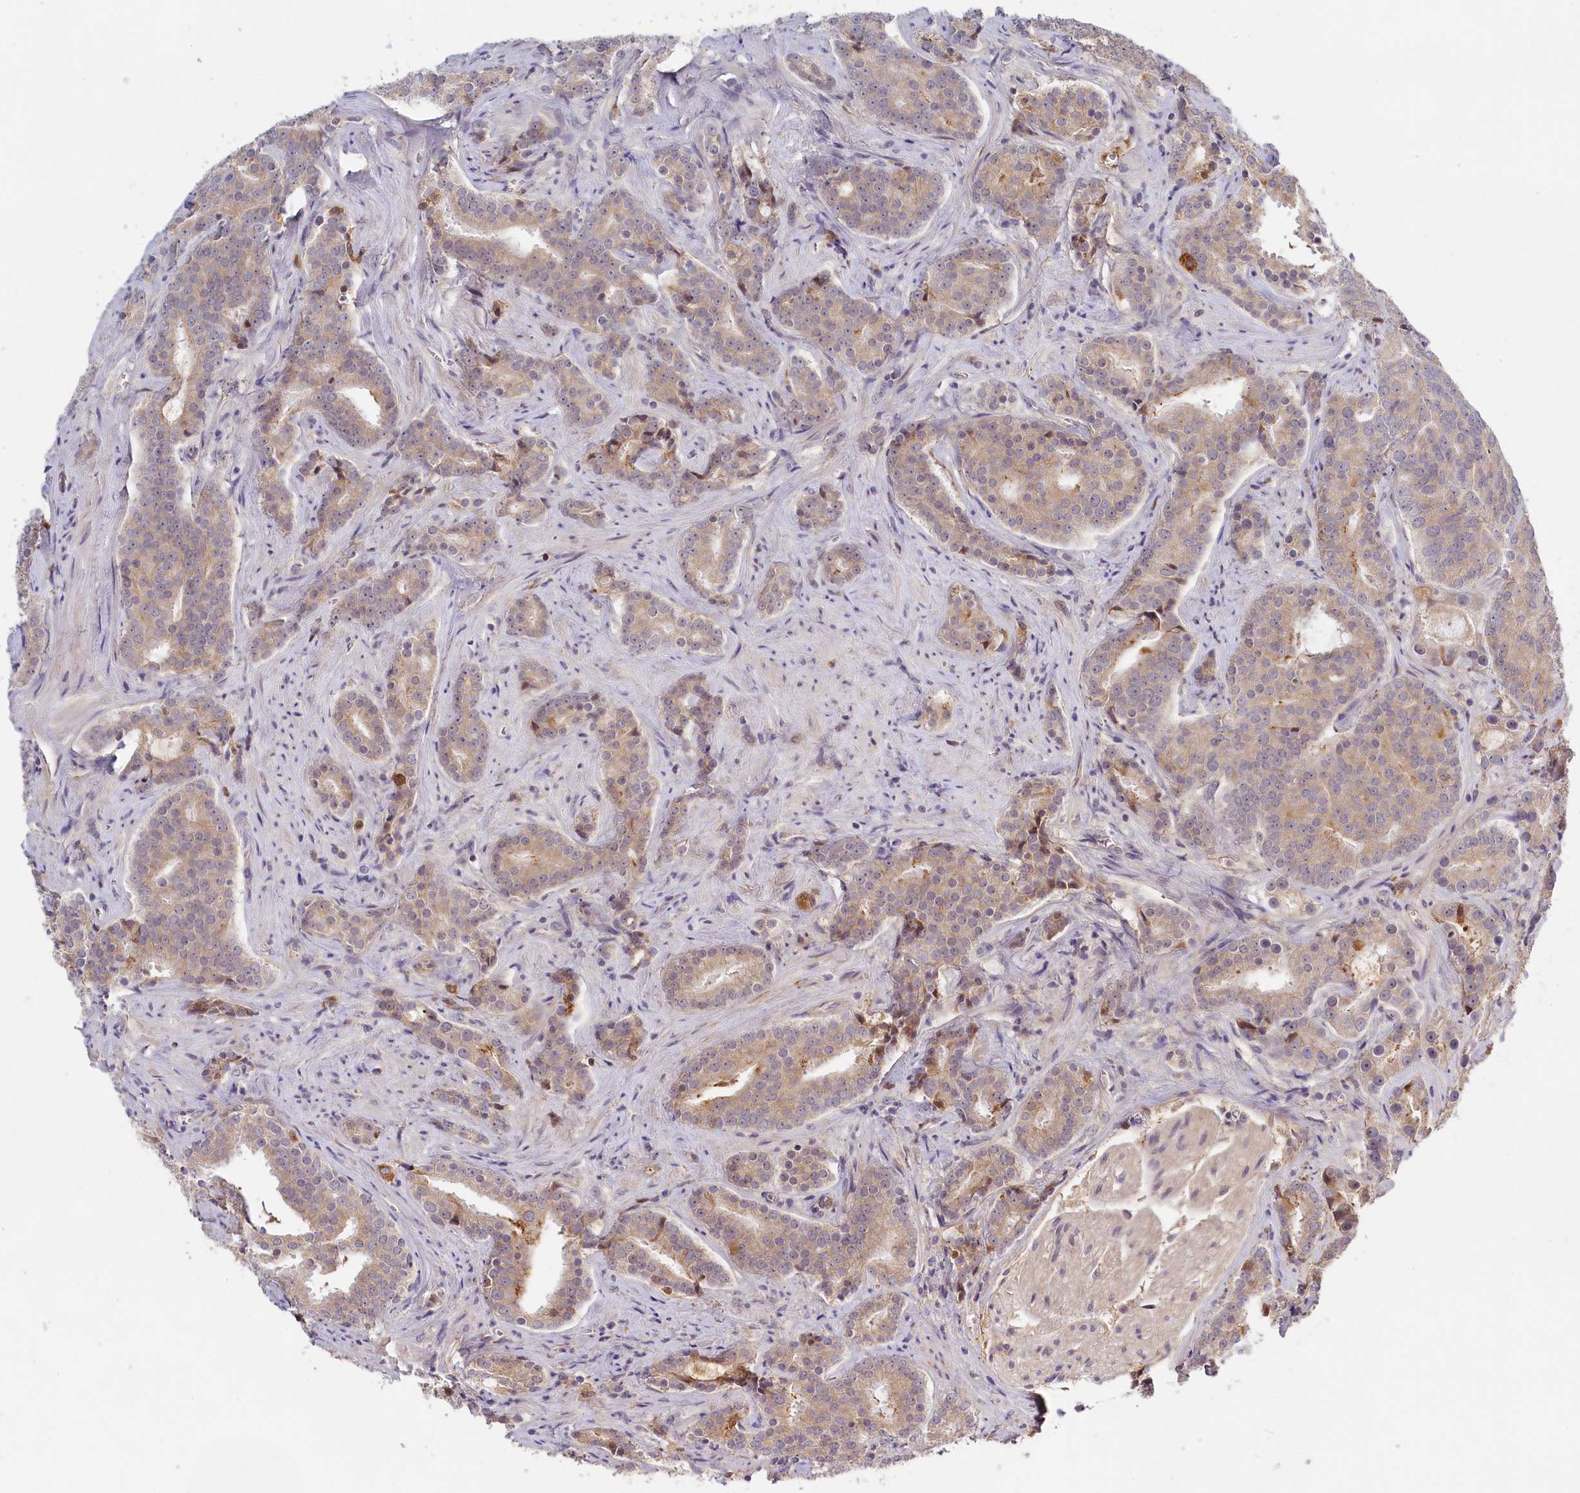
{"staining": {"intensity": "weak", "quantity": ">75%", "location": "cytoplasmic/membranous"}, "tissue": "prostate cancer", "cell_type": "Tumor cells", "image_type": "cancer", "snomed": [{"axis": "morphology", "description": "Adenocarcinoma, High grade"}, {"axis": "topography", "description": "Prostate"}], "caption": "Human prostate cancer (adenocarcinoma (high-grade)) stained with a protein marker demonstrates weak staining in tumor cells.", "gene": "ADGRD1", "patient": {"sex": "male", "age": 55}}